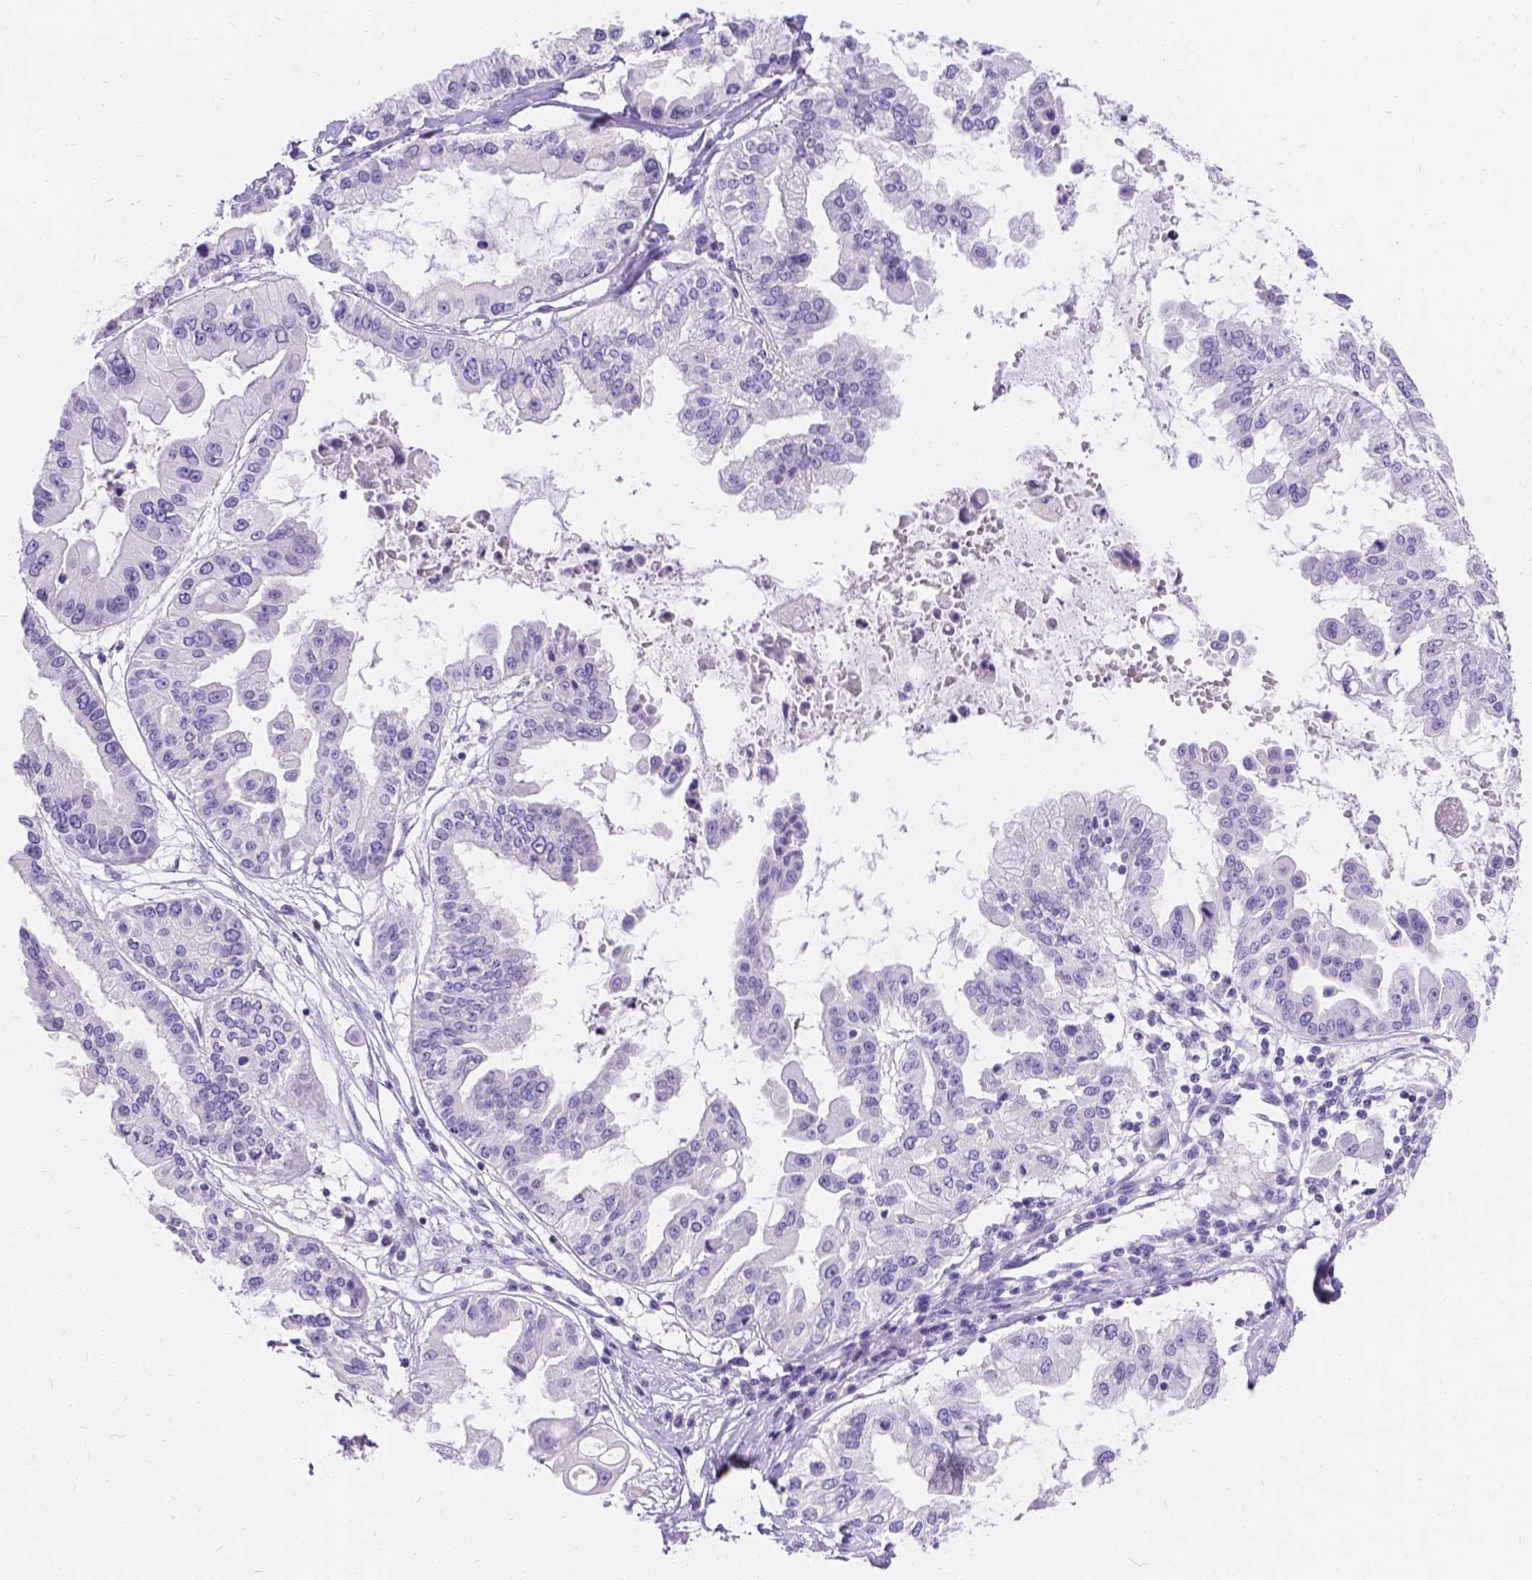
{"staining": {"intensity": "negative", "quantity": "none", "location": "none"}, "tissue": "ovarian cancer", "cell_type": "Tumor cells", "image_type": "cancer", "snomed": [{"axis": "morphology", "description": "Cystadenocarcinoma, serous, NOS"}, {"axis": "topography", "description": "Ovary"}], "caption": "High magnification brightfield microscopy of ovarian serous cystadenocarcinoma stained with DAB (brown) and counterstained with hematoxylin (blue): tumor cells show no significant staining.", "gene": "GNRHR", "patient": {"sex": "female", "age": 56}}